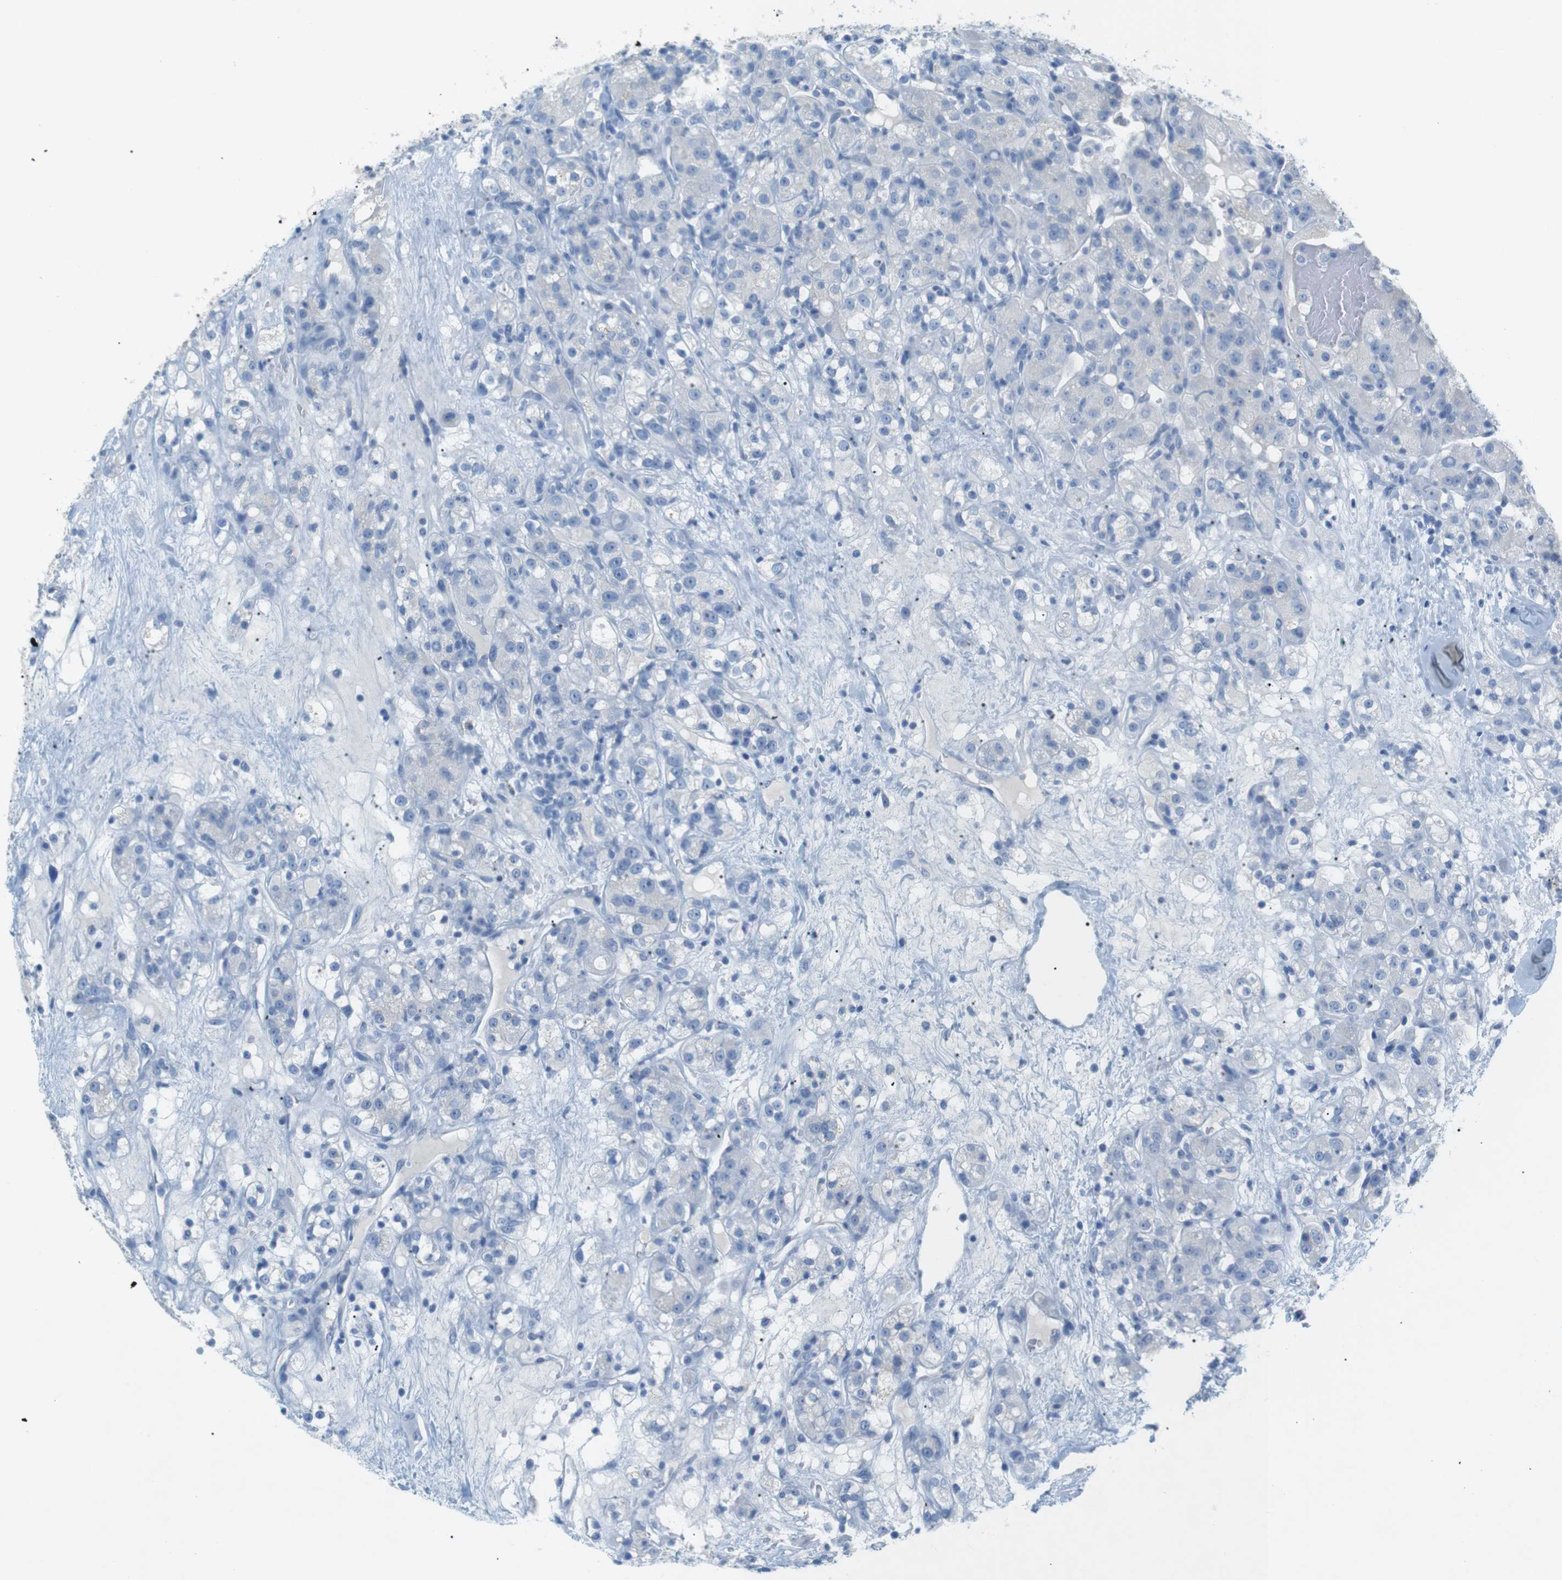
{"staining": {"intensity": "negative", "quantity": "none", "location": "none"}, "tissue": "renal cancer", "cell_type": "Tumor cells", "image_type": "cancer", "snomed": [{"axis": "morphology", "description": "Normal tissue, NOS"}, {"axis": "morphology", "description": "Adenocarcinoma, NOS"}, {"axis": "topography", "description": "Kidney"}], "caption": "Immunohistochemical staining of human renal cancer reveals no significant staining in tumor cells. (Stains: DAB immunohistochemistry with hematoxylin counter stain, Microscopy: brightfield microscopy at high magnification).", "gene": "SALL4", "patient": {"sex": "male", "age": 61}}